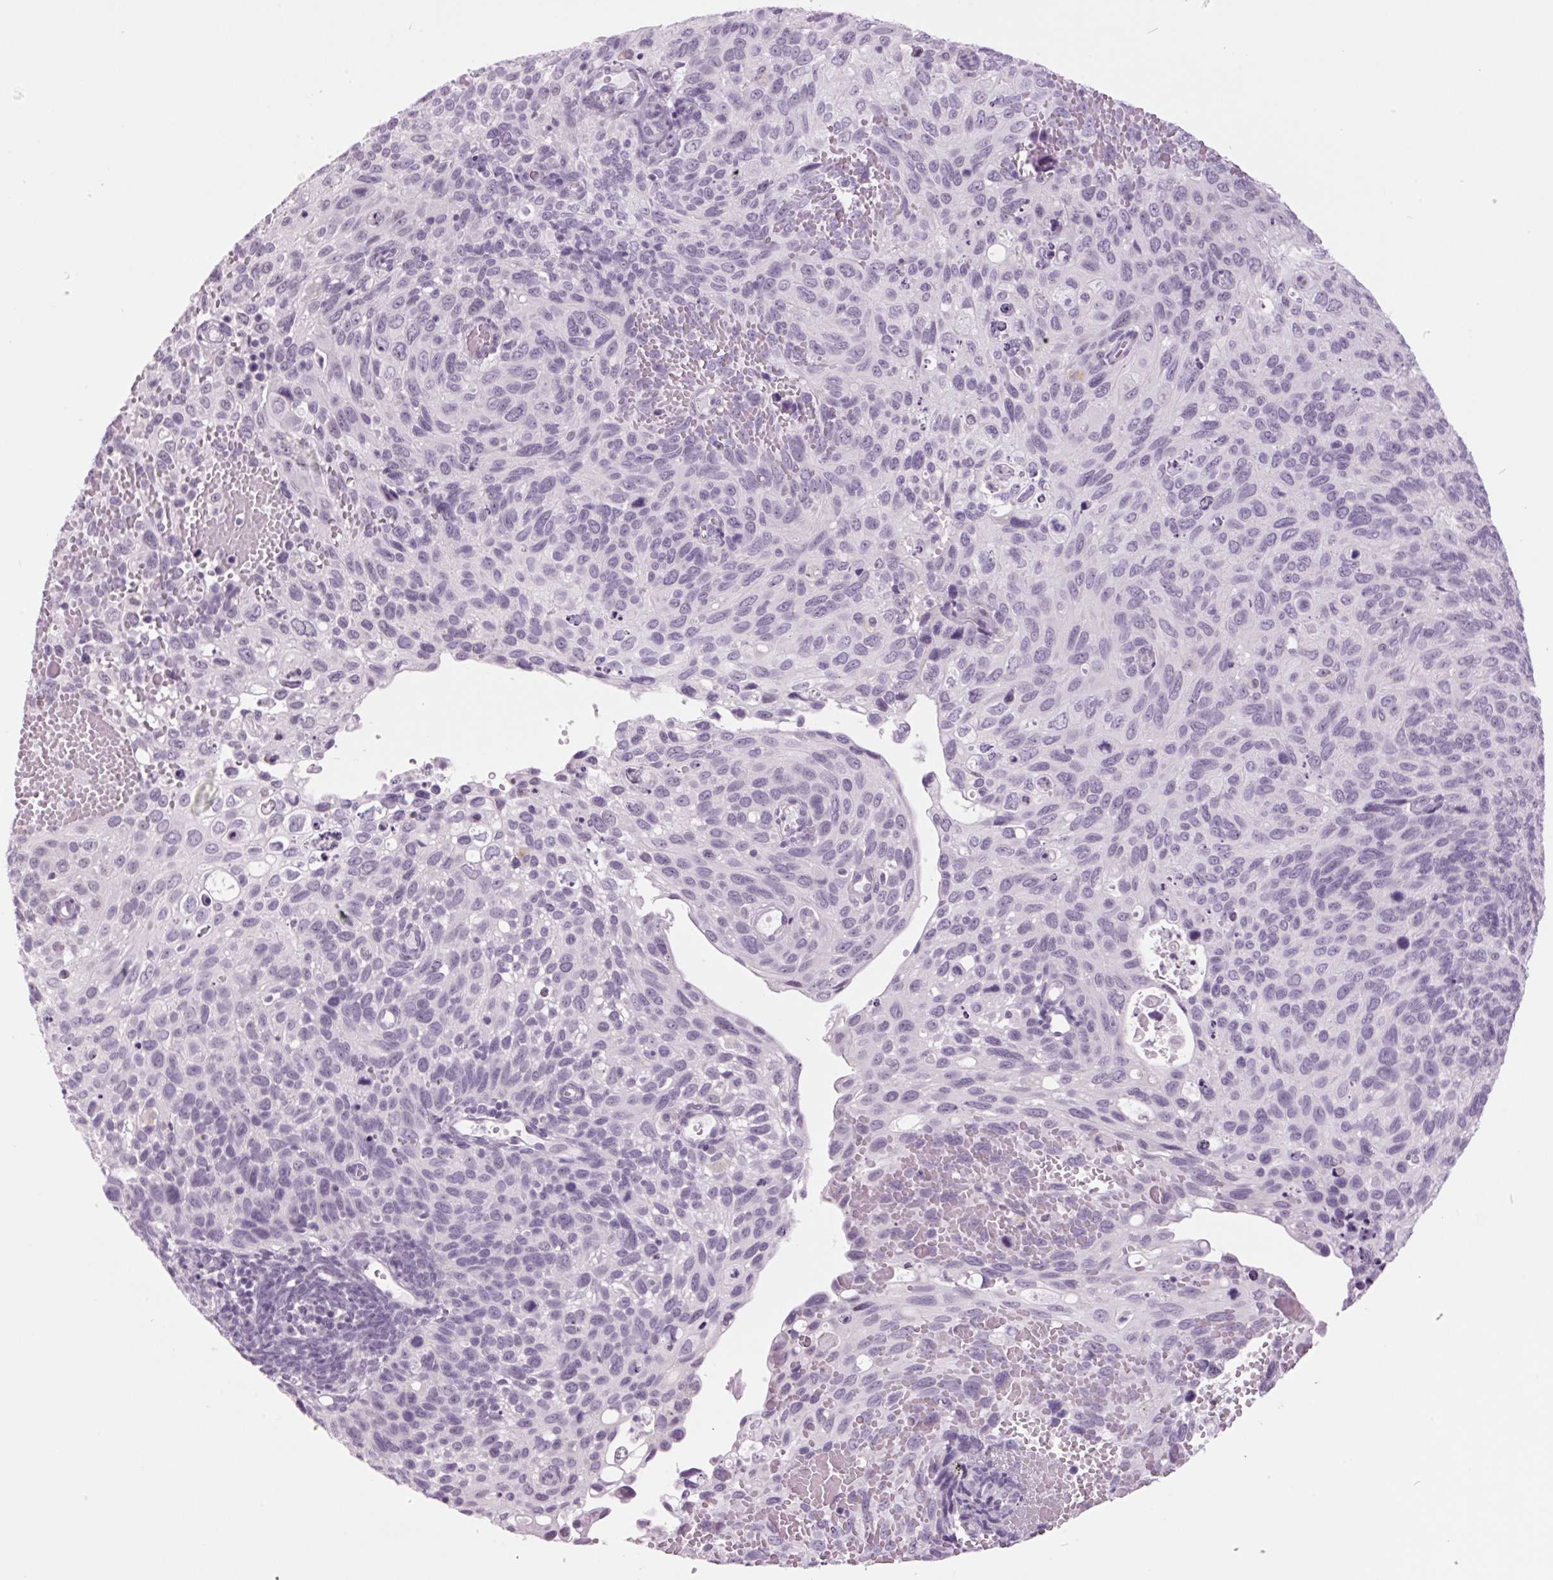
{"staining": {"intensity": "negative", "quantity": "none", "location": "none"}, "tissue": "cervical cancer", "cell_type": "Tumor cells", "image_type": "cancer", "snomed": [{"axis": "morphology", "description": "Squamous cell carcinoma, NOS"}, {"axis": "topography", "description": "Cervix"}], "caption": "Immunohistochemistry (IHC) of human cervical squamous cell carcinoma displays no staining in tumor cells. (Stains: DAB IHC with hematoxylin counter stain, Microscopy: brightfield microscopy at high magnification).", "gene": "ODAD2", "patient": {"sex": "female", "age": 70}}